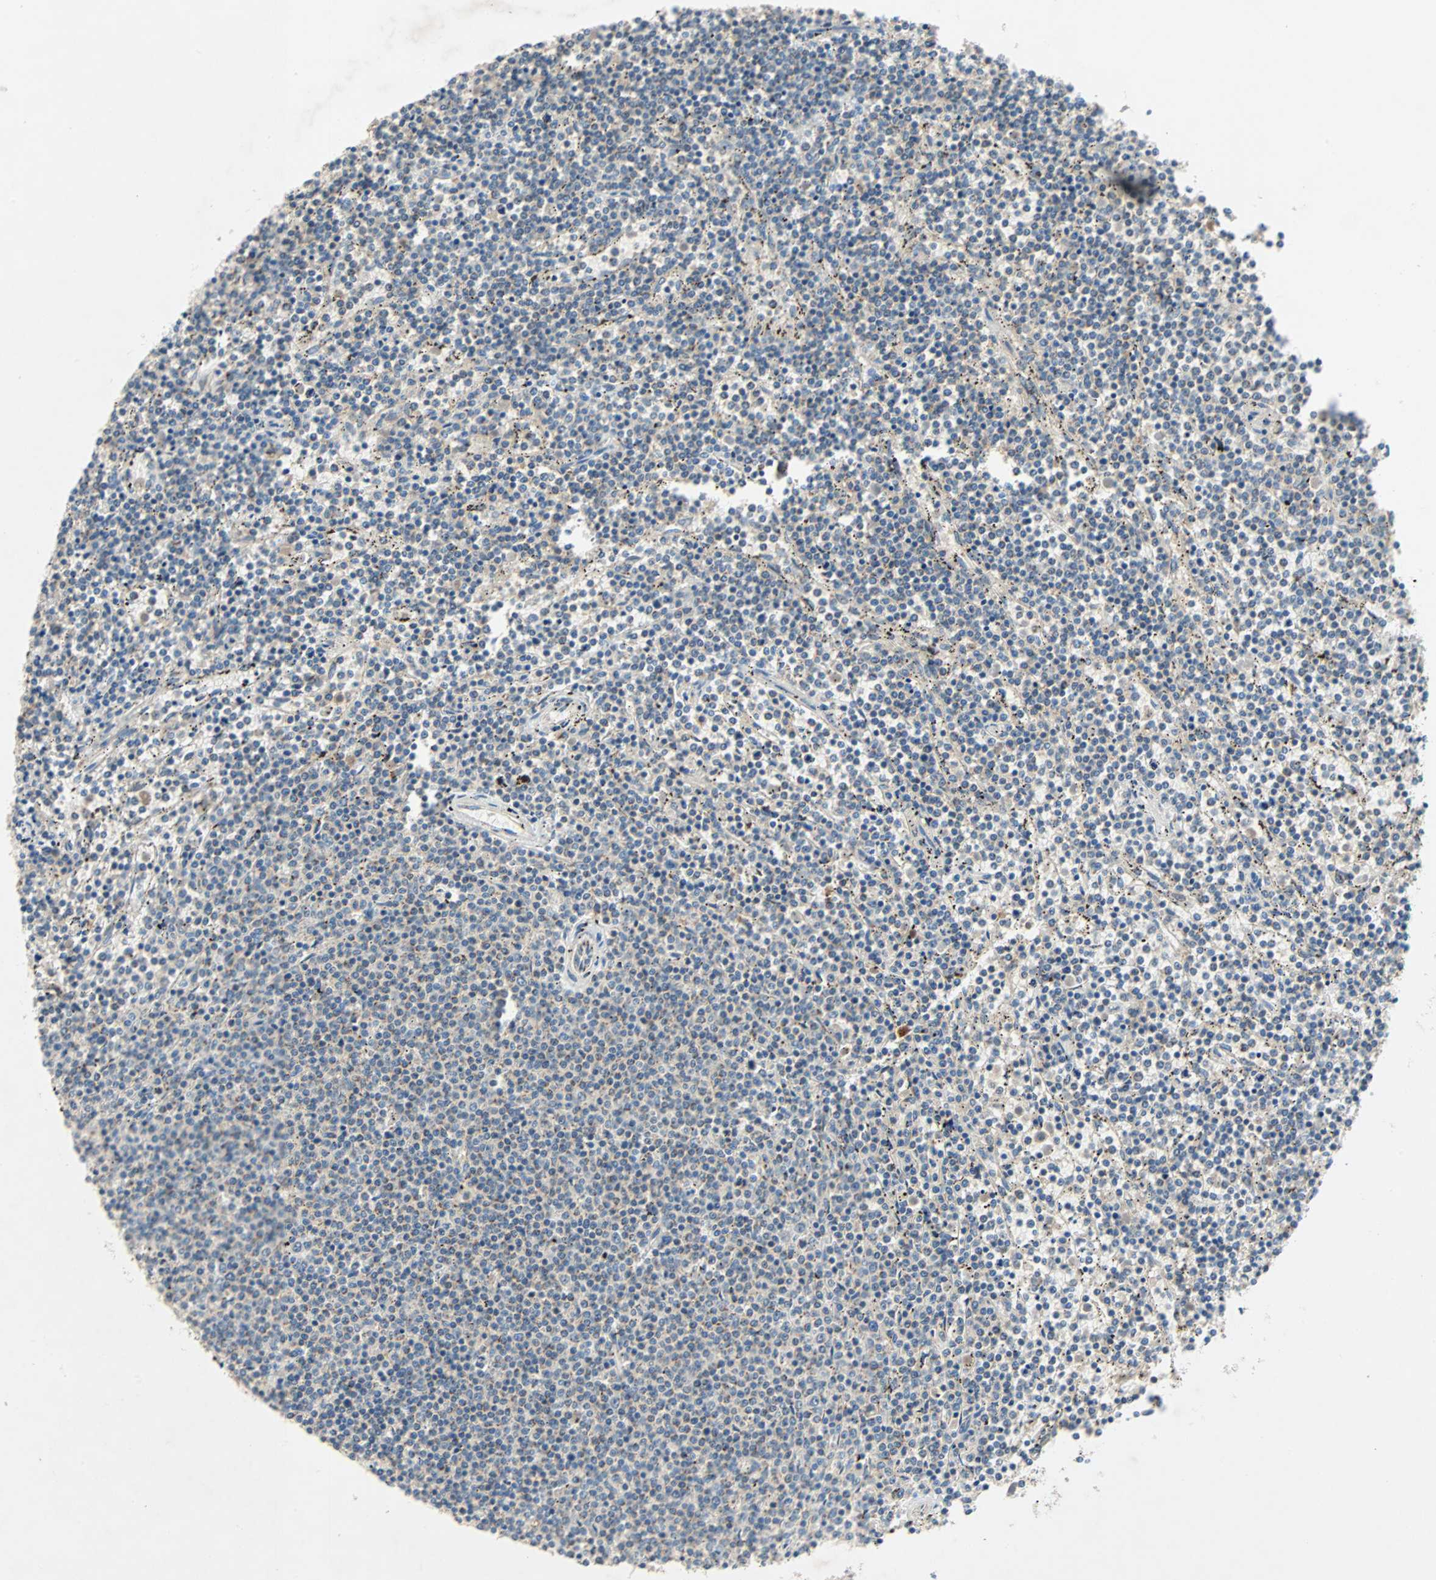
{"staining": {"intensity": "weak", "quantity": "25%-75%", "location": "cytoplasmic/membranous"}, "tissue": "lymphoma", "cell_type": "Tumor cells", "image_type": "cancer", "snomed": [{"axis": "morphology", "description": "Malignant lymphoma, non-Hodgkin's type, Low grade"}, {"axis": "topography", "description": "Spleen"}], "caption": "Immunohistochemistry image of lymphoma stained for a protein (brown), which demonstrates low levels of weak cytoplasmic/membranous staining in approximately 25%-75% of tumor cells.", "gene": "XYLT1", "patient": {"sex": "female", "age": 50}}